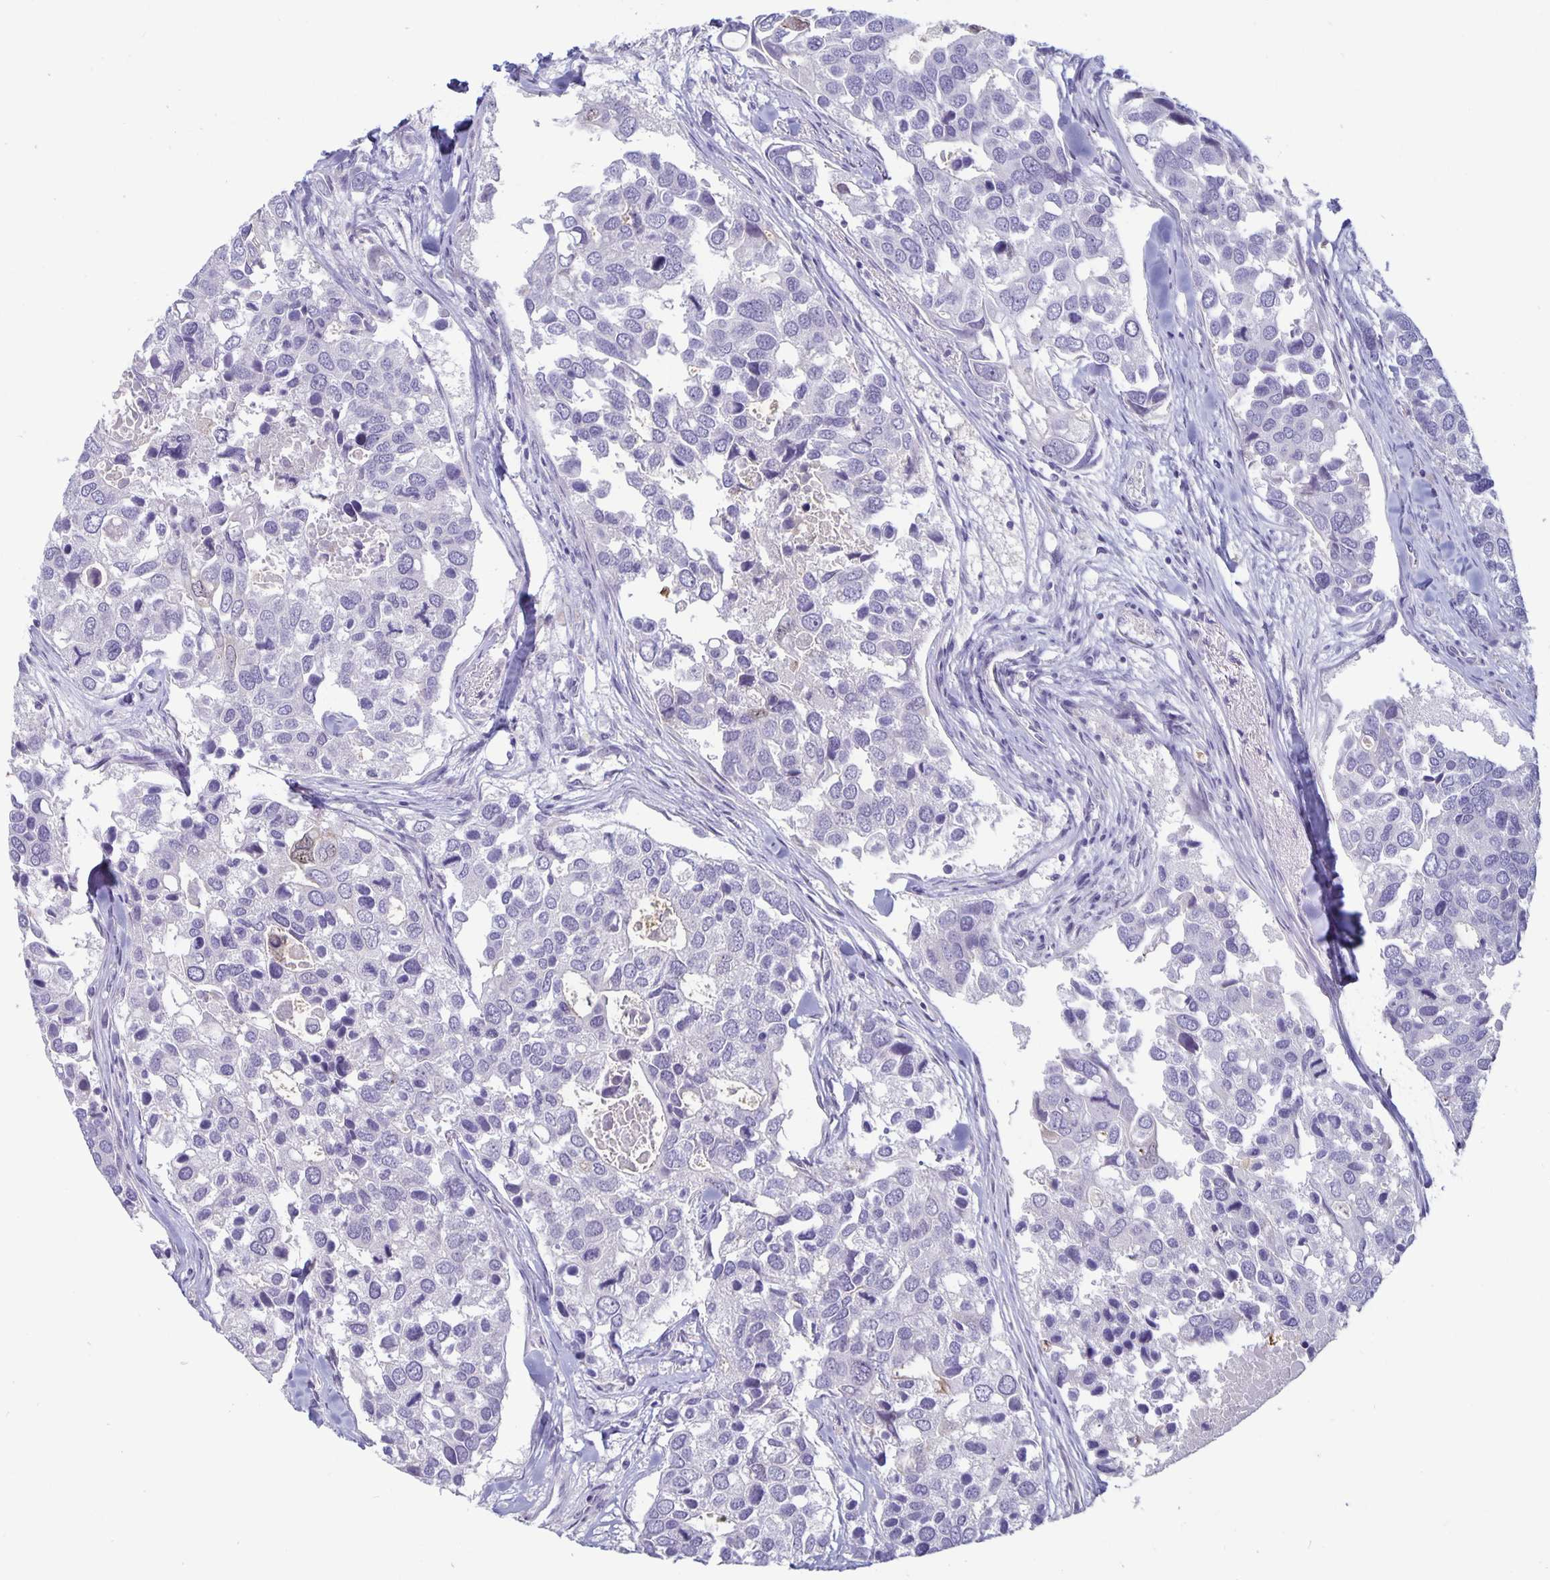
{"staining": {"intensity": "negative", "quantity": "none", "location": "none"}, "tissue": "breast cancer", "cell_type": "Tumor cells", "image_type": "cancer", "snomed": [{"axis": "morphology", "description": "Duct carcinoma"}, {"axis": "topography", "description": "Breast"}], "caption": "Immunohistochemistry of breast cancer displays no positivity in tumor cells. The staining is performed using DAB (3,3'-diaminobenzidine) brown chromogen with nuclei counter-stained in using hematoxylin.", "gene": "PLCB3", "patient": {"sex": "female", "age": 83}}